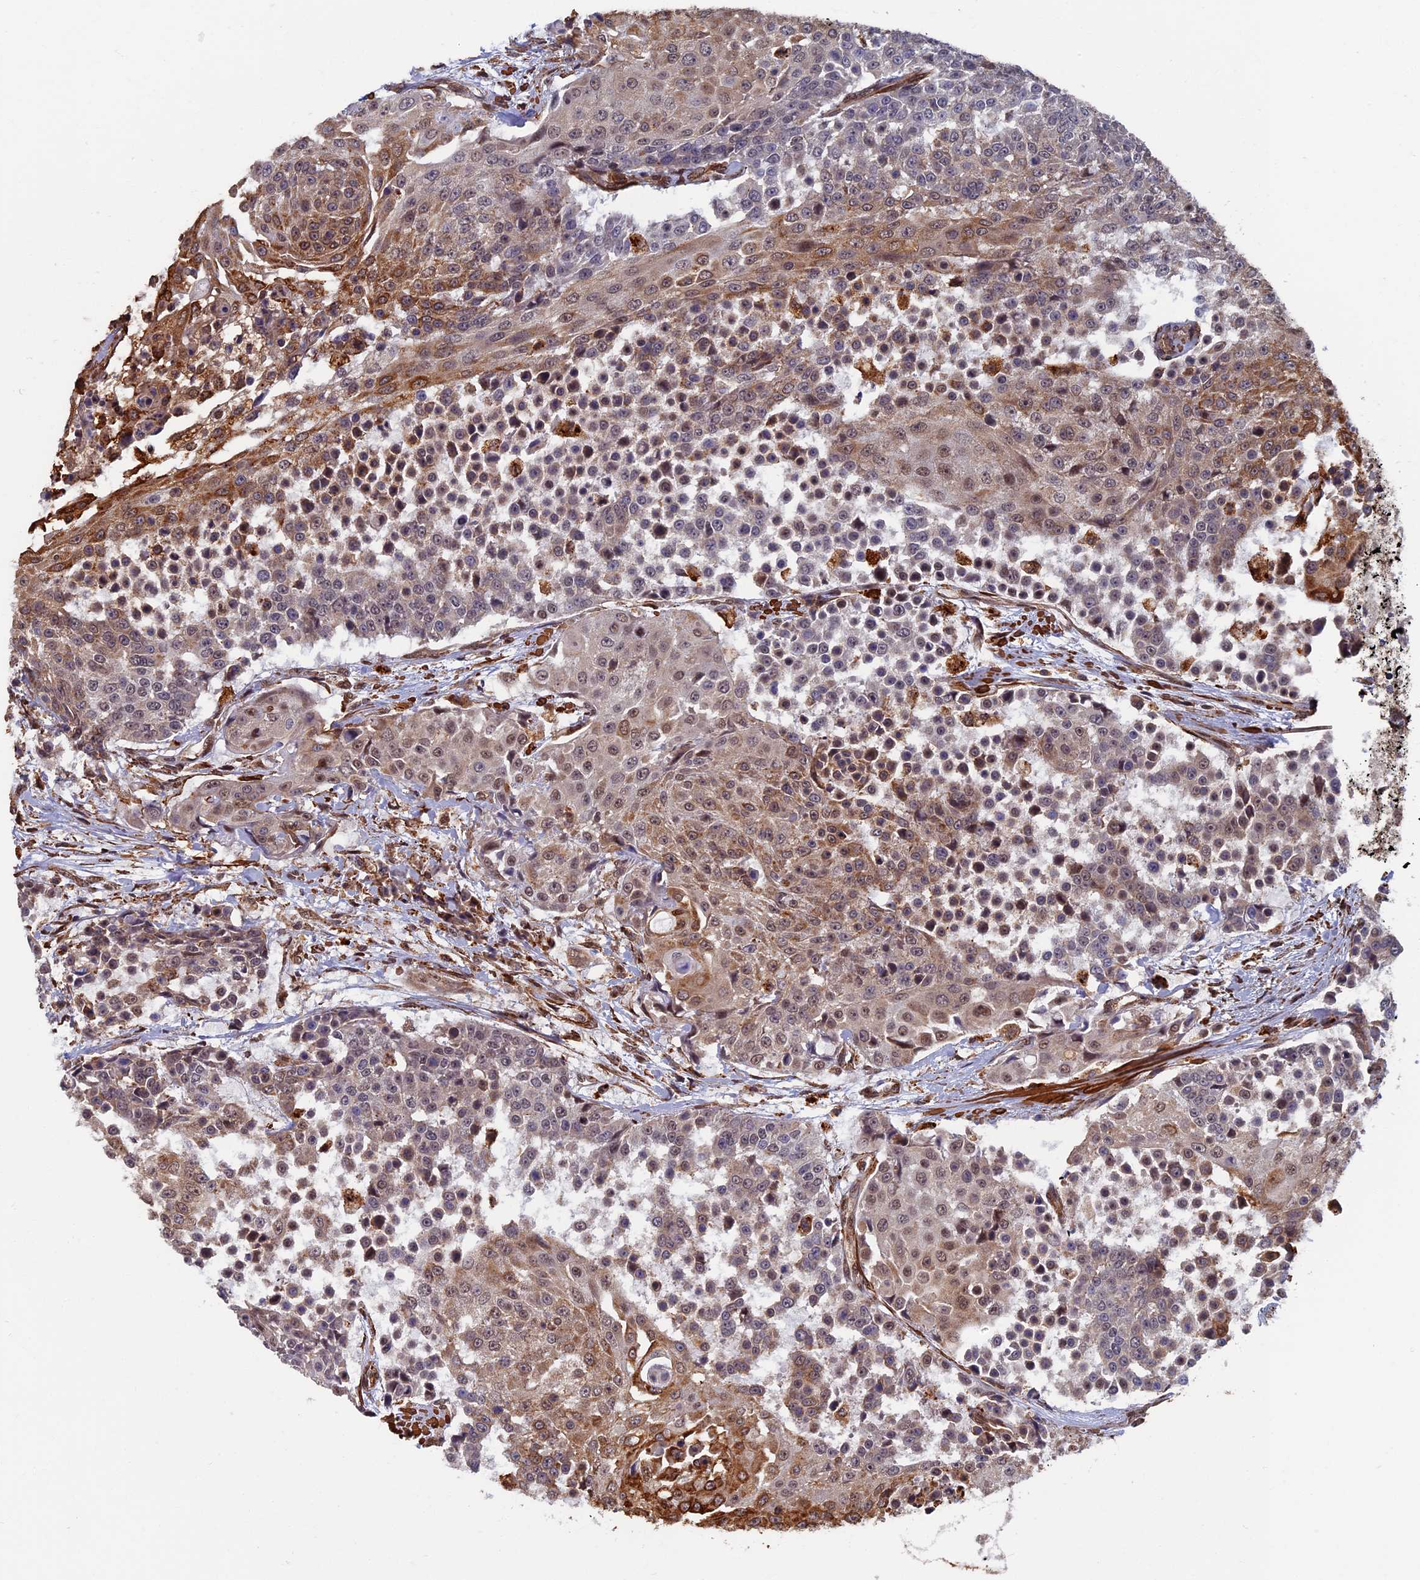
{"staining": {"intensity": "moderate", "quantity": "25%-75%", "location": "cytoplasmic/membranous"}, "tissue": "urothelial cancer", "cell_type": "Tumor cells", "image_type": "cancer", "snomed": [{"axis": "morphology", "description": "Urothelial carcinoma, High grade"}, {"axis": "topography", "description": "Urinary bladder"}], "caption": "Tumor cells display medium levels of moderate cytoplasmic/membranous expression in approximately 25%-75% of cells in human high-grade urothelial carcinoma.", "gene": "CTDP1", "patient": {"sex": "female", "age": 63}}